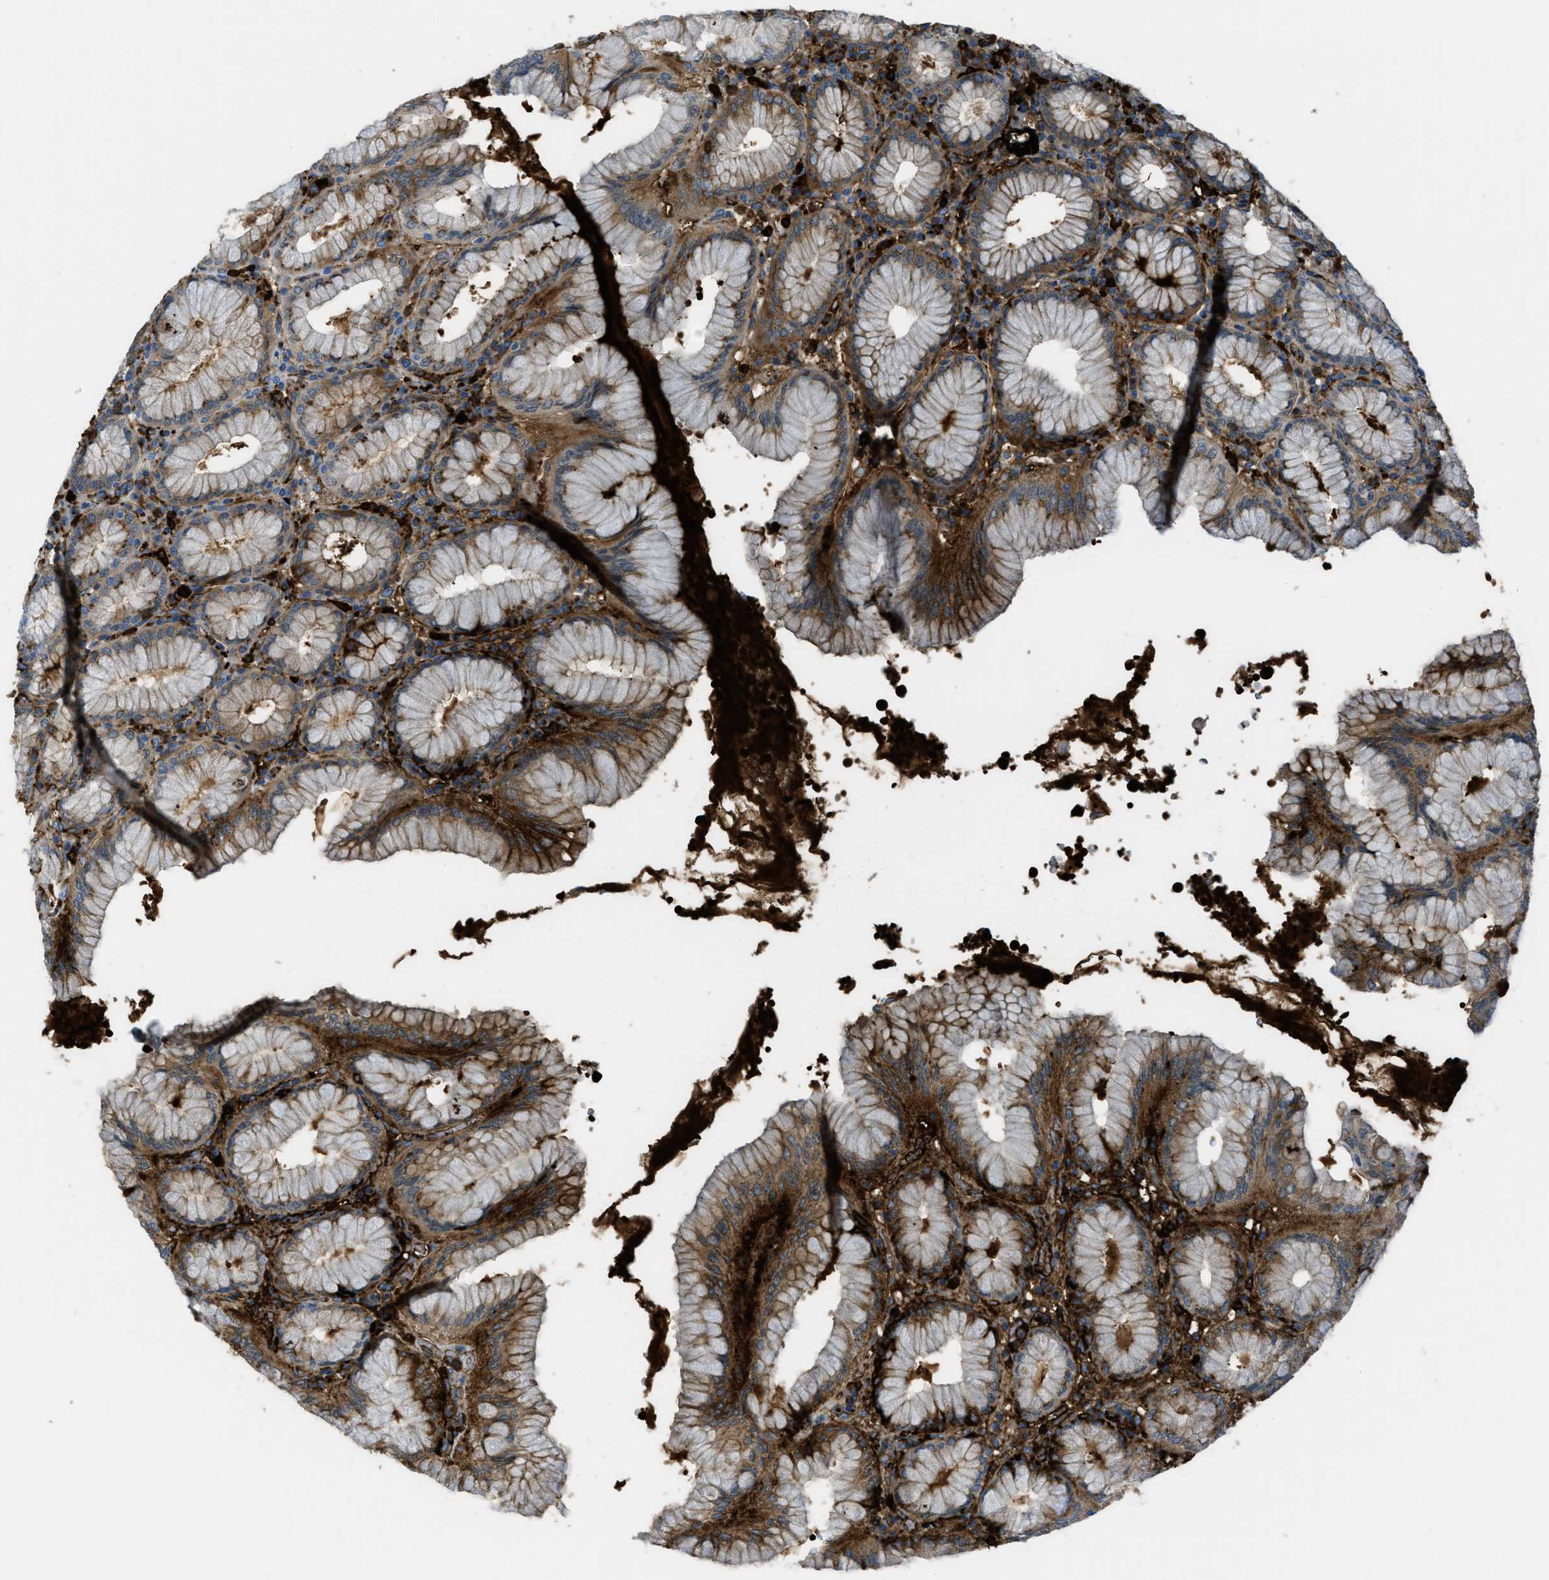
{"staining": {"intensity": "strong", "quantity": "<25%", "location": "cytoplasmic/membranous"}, "tissue": "stomach", "cell_type": "Glandular cells", "image_type": "normal", "snomed": [{"axis": "morphology", "description": "Normal tissue, NOS"}, {"axis": "topography", "description": "Stomach"}, {"axis": "topography", "description": "Stomach, lower"}], "caption": "Immunohistochemistry of unremarkable stomach exhibits medium levels of strong cytoplasmic/membranous staining in about <25% of glandular cells.", "gene": "TRIM59", "patient": {"sex": "female", "age": 56}}